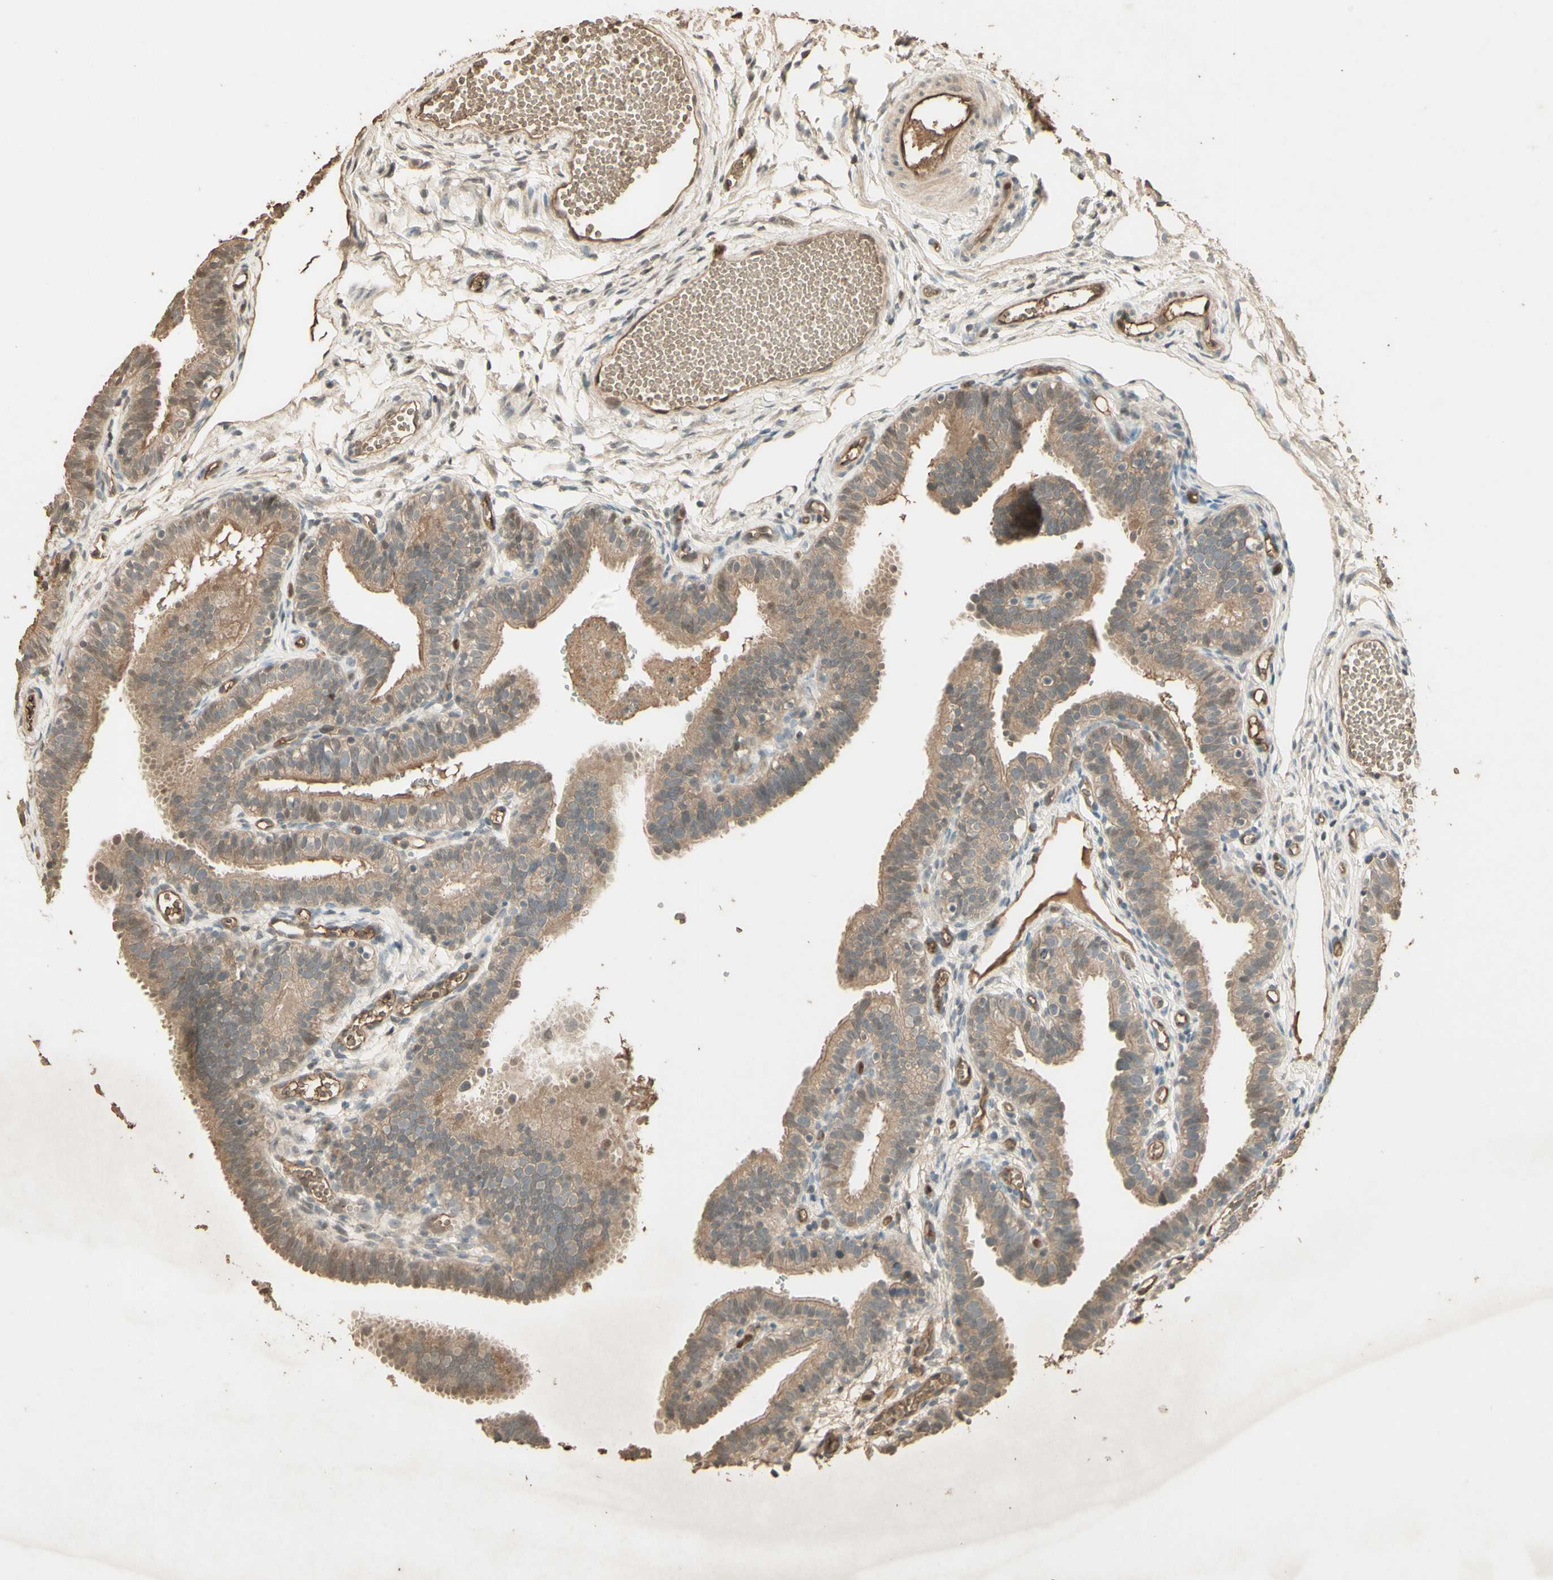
{"staining": {"intensity": "moderate", "quantity": ">75%", "location": "cytoplasmic/membranous"}, "tissue": "fallopian tube", "cell_type": "Glandular cells", "image_type": "normal", "snomed": [{"axis": "morphology", "description": "Normal tissue, NOS"}, {"axis": "topography", "description": "Fallopian tube"}, {"axis": "topography", "description": "Placenta"}], "caption": "This is a photomicrograph of immunohistochemistry staining of benign fallopian tube, which shows moderate staining in the cytoplasmic/membranous of glandular cells.", "gene": "SMAD9", "patient": {"sex": "female", "age": 34}}